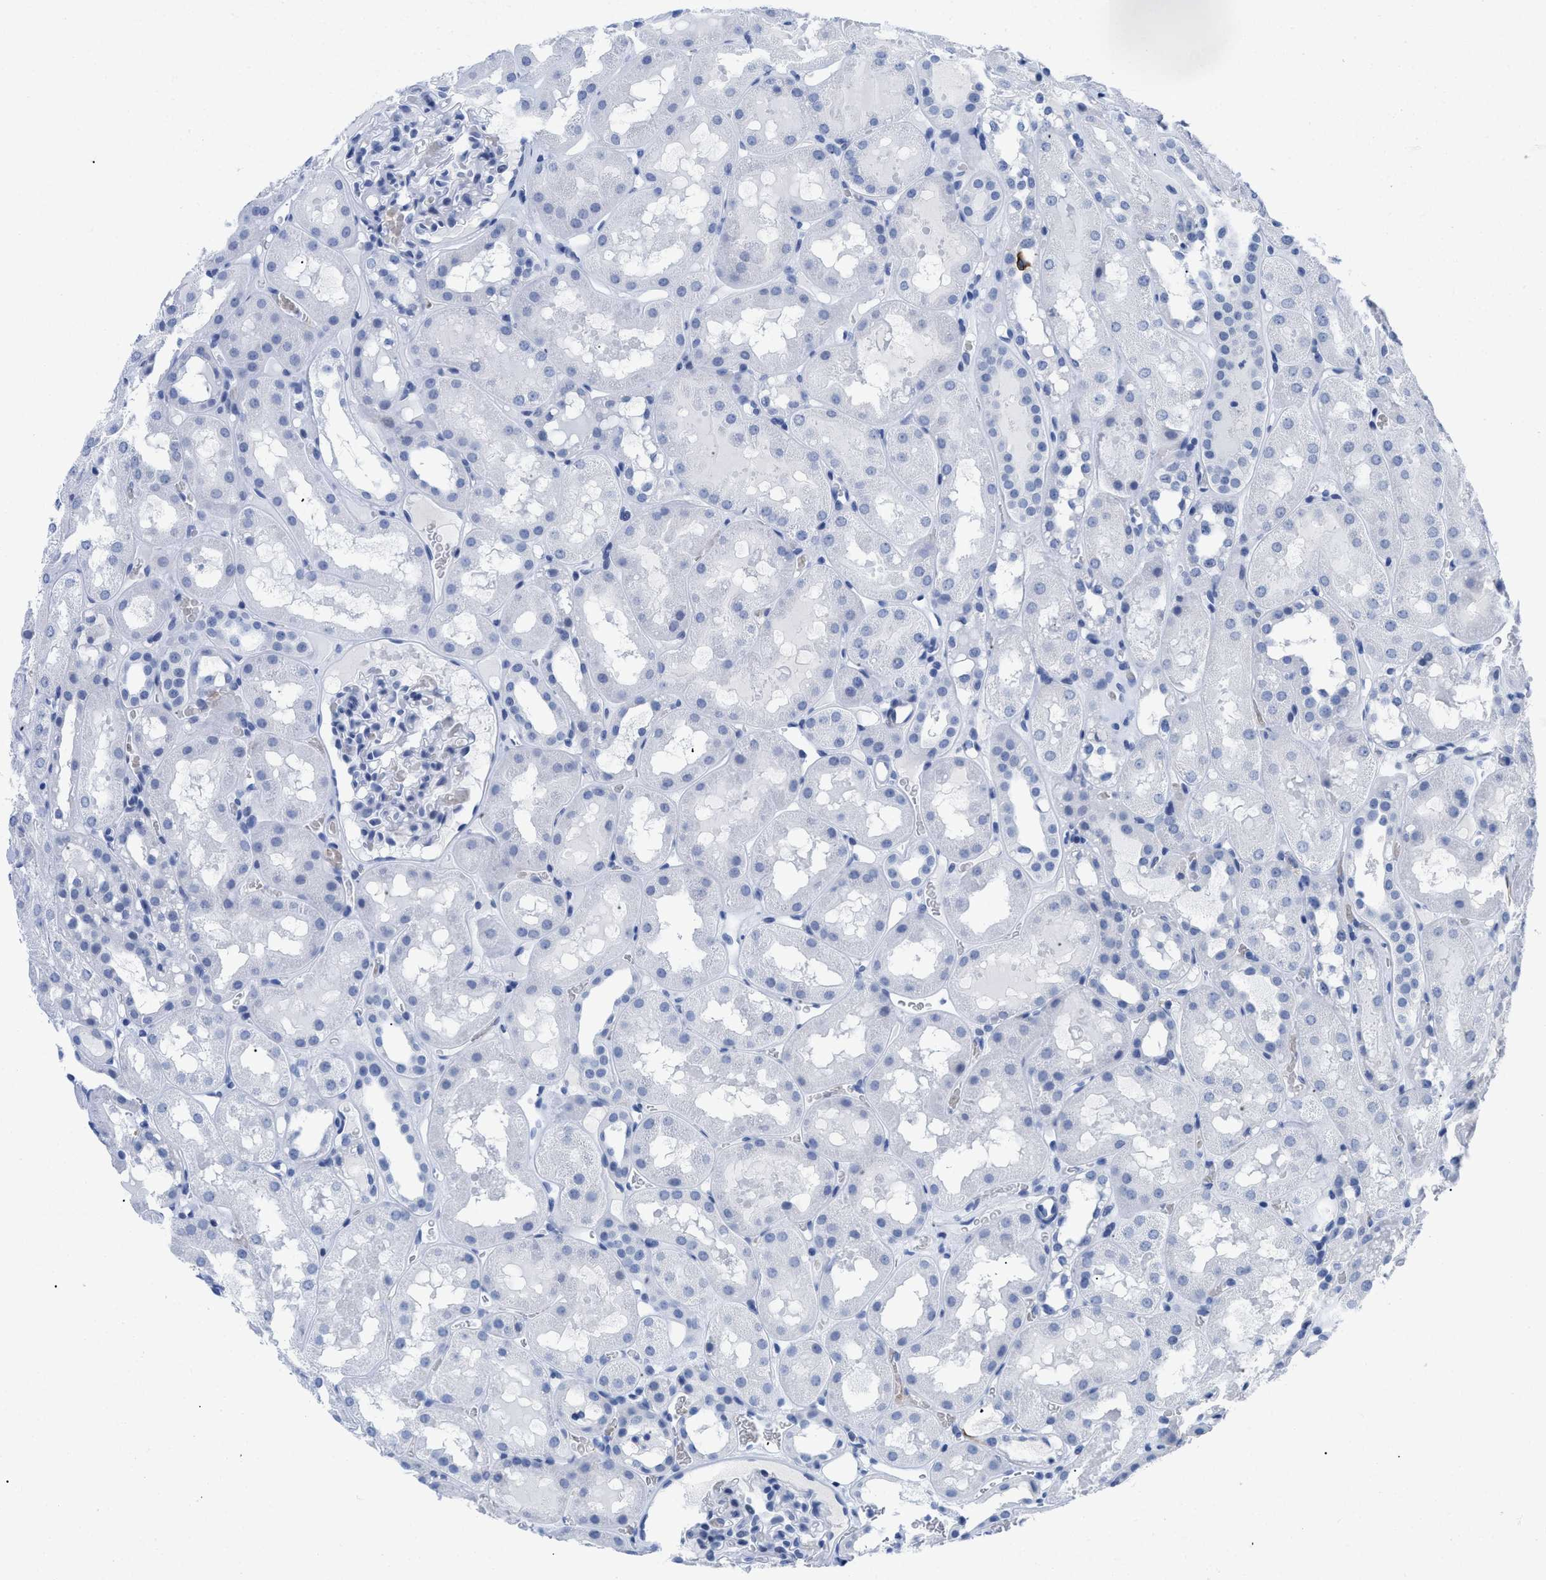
{"staining": {"intensity": "negative", "quantity": "none", "location": "none"}, "tissue": "kidney", "cell_type": "Cells in glomeruli", "image_type": "normal", "snomed": [{"axis": "morphology", "description": "Normal tissue, NOS"}, {"axis": "topography", "description": "Kidney"}, {"axis": "topography", "description": "Urinary bladder"}], "caption": "A micrograph of kidney stained for a protein displays no brown staining in cells in glomeruli.", "gene": "DUSP26", "patient": {"sex": "male", "age": 16}}